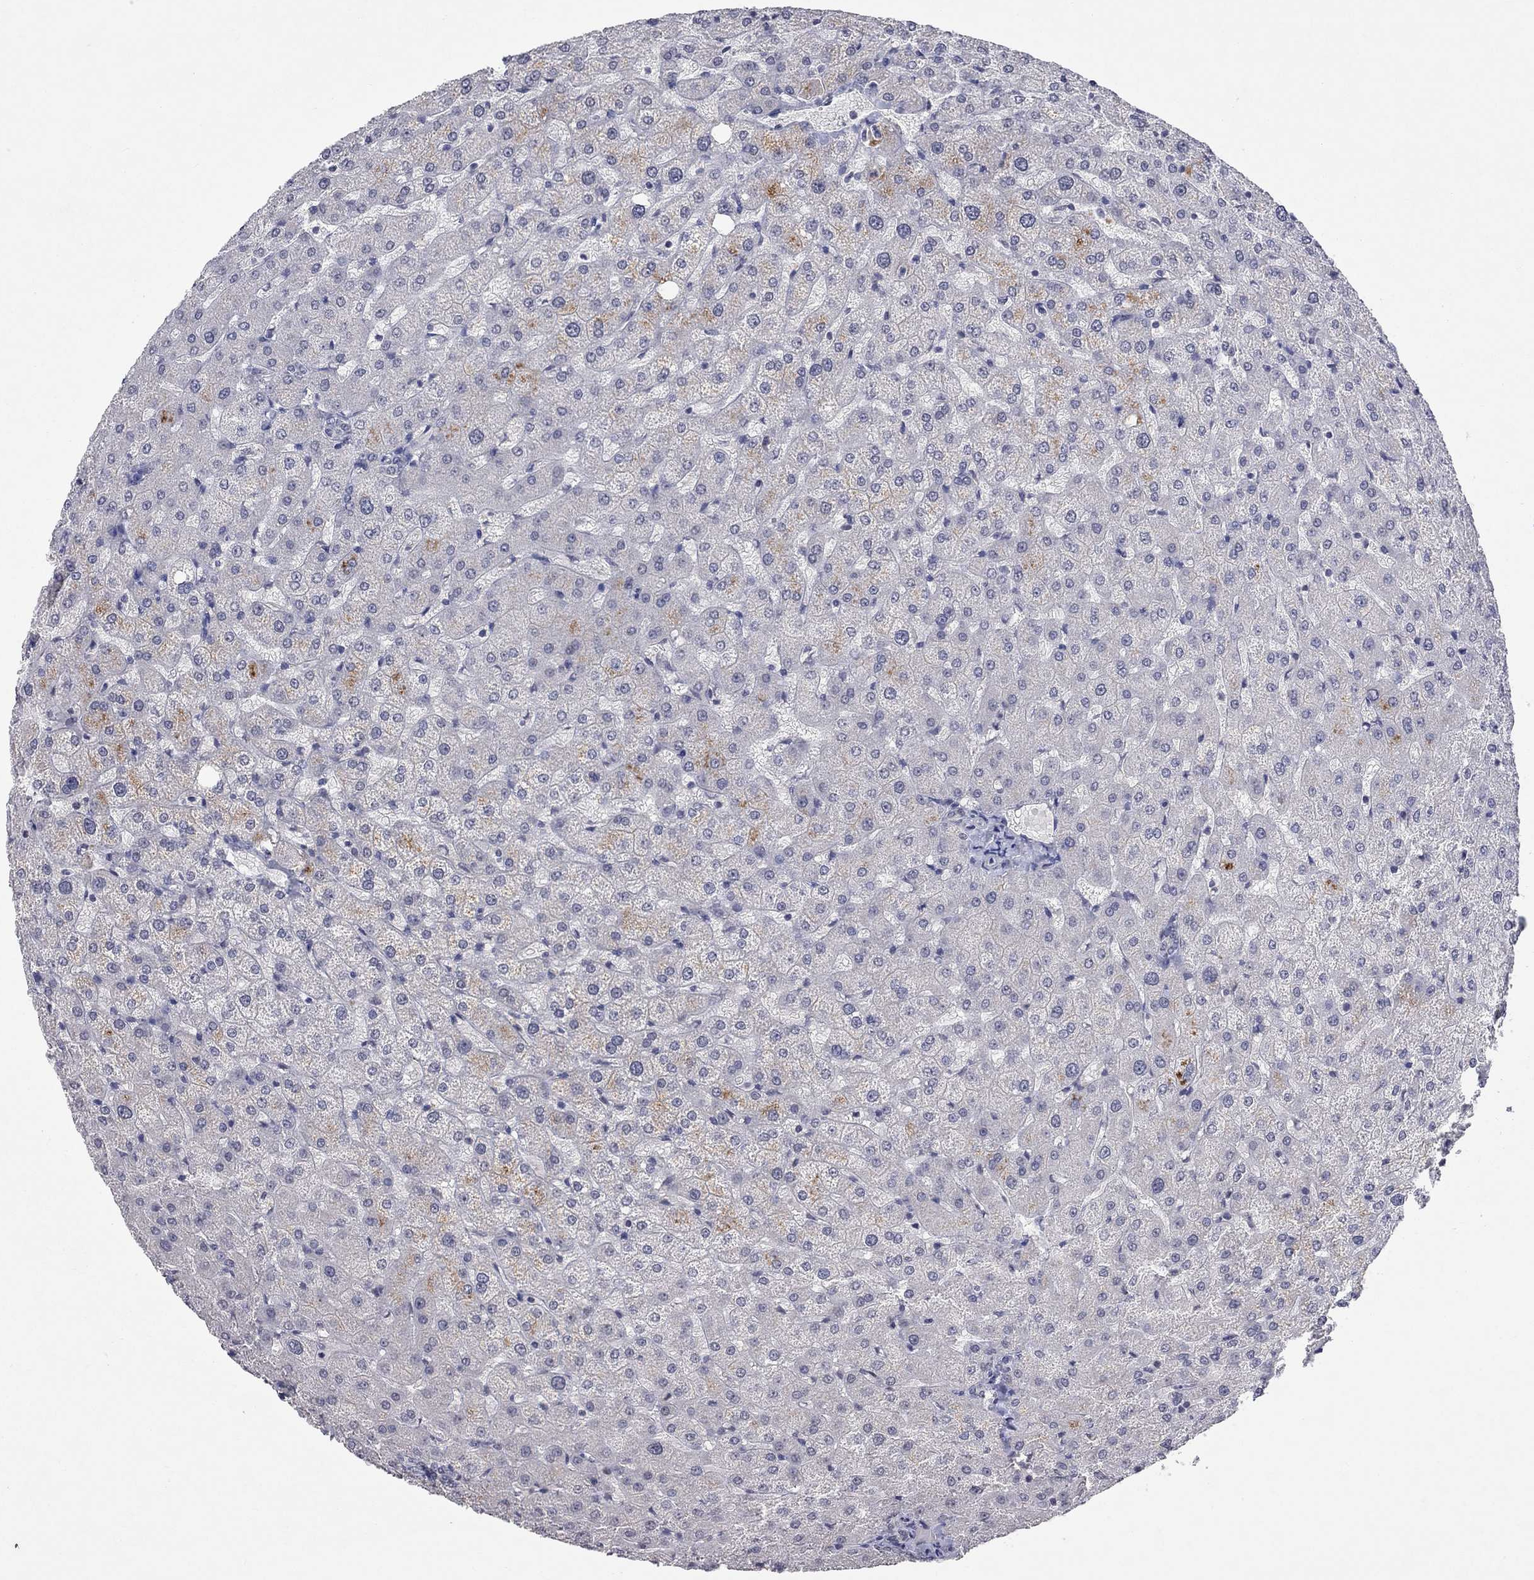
{"staining": {"intensity": "negative", "quantity": "none", "location": "none"}, "tissue": "liver", "cell_type": "Cholangiocytes", "image_type": "normal", "snomed": [{"axis": "morphology", "description": "Normal tissue, NOS"}, {"axis": "topography", "description": "Liver"}], "caption": "Cholangiocytes show no significant positivity in normal liver.", "gene": "TMEM143", "patient": {"sex": "female", "age": 50}}